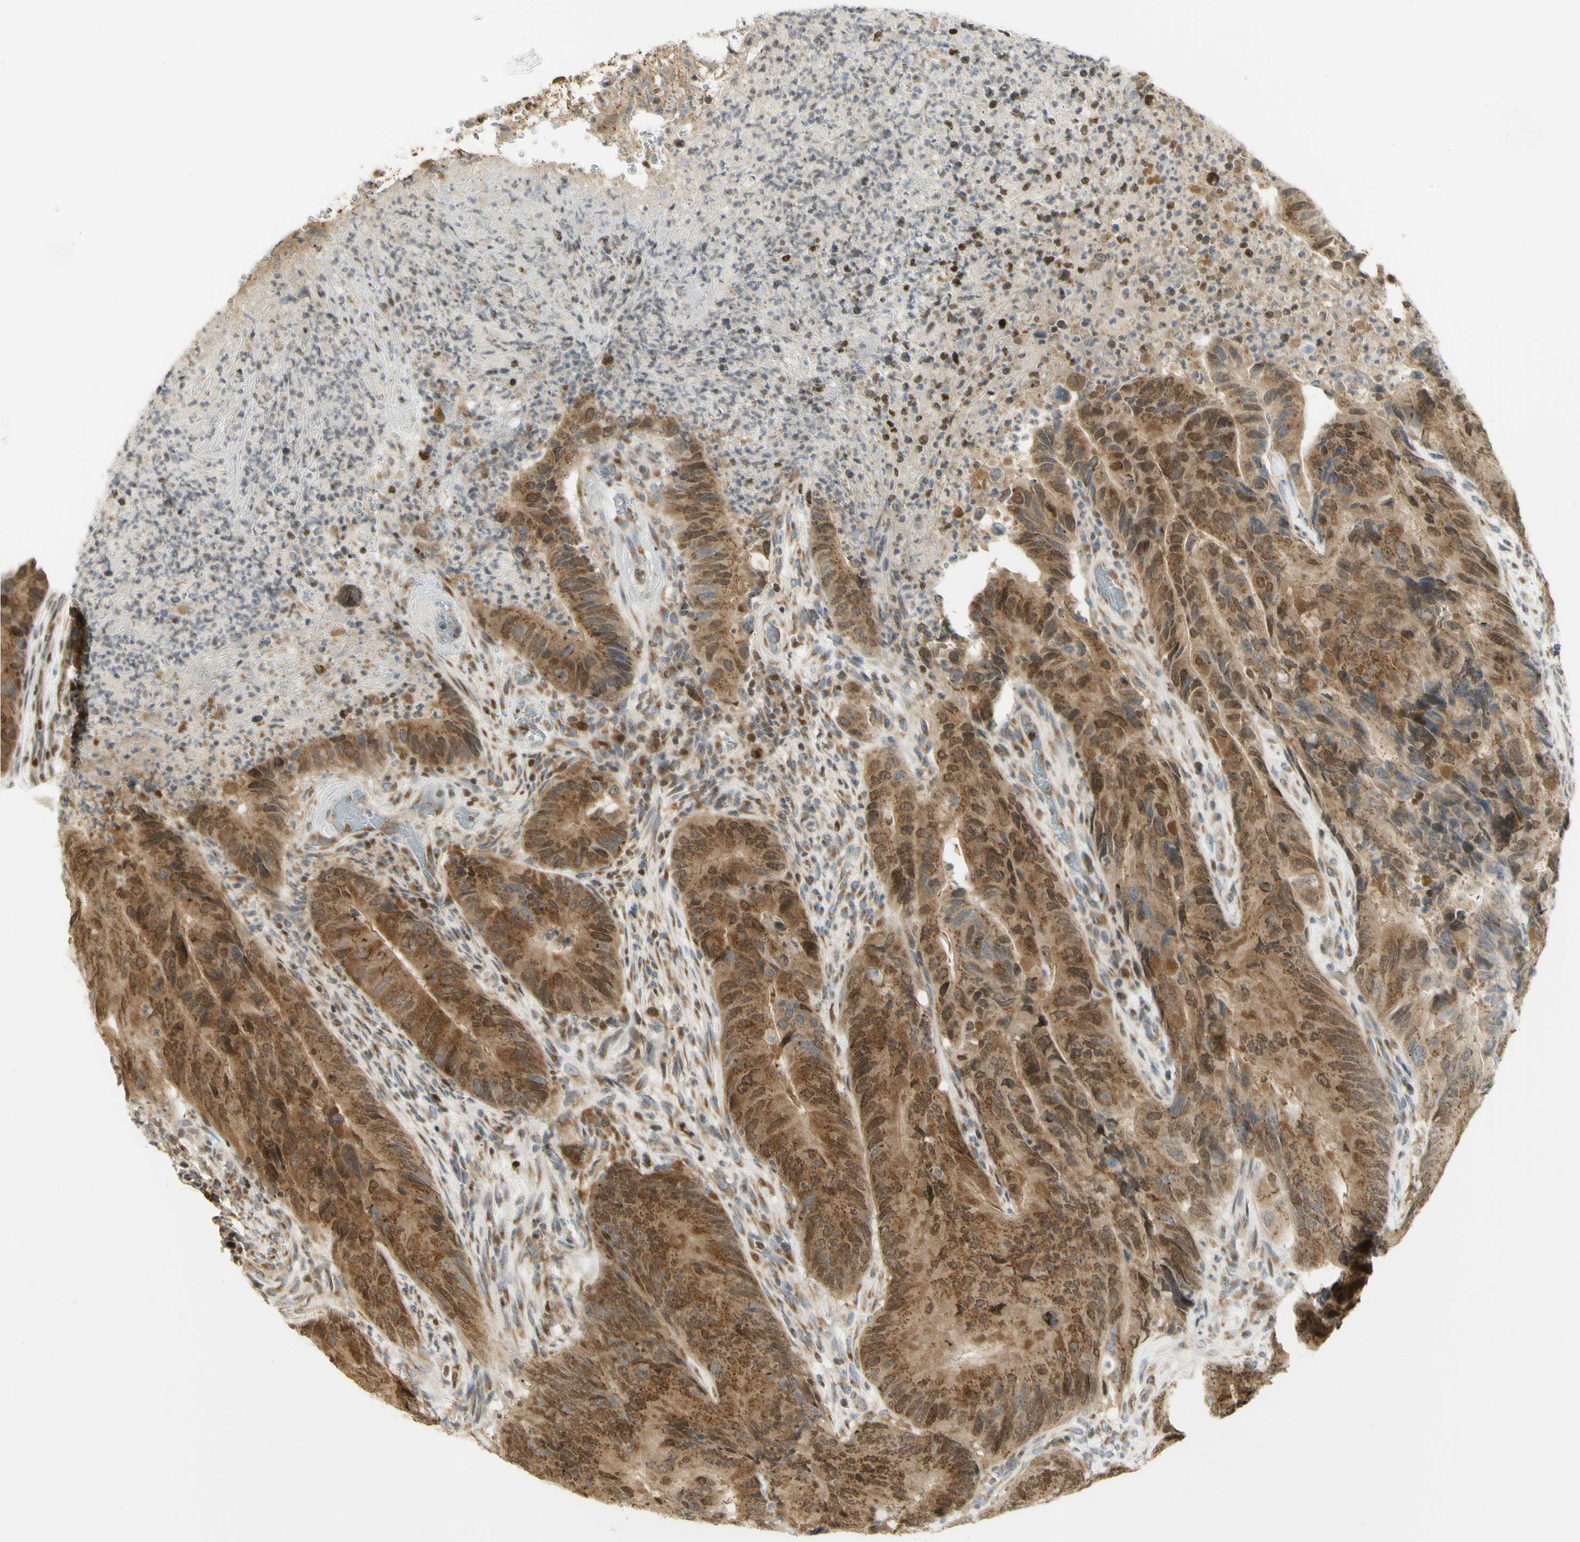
{"staining": {"intensity": "moderate", "quantity": ">75%", "location": "cytoplasmic/membranous,nuclear"}, "tissue": "colorectal cancer", "cell_type": "Tumor cells", "image_type": "cancer", "snomed": [{"axis": "morphology", "description": "Normal tissue, NOS"}, {"axis": "morphology", "description": "Adenocarcinoma, NOS"}, {"axis": "topography", "description": "Colon"}], "caption": "High-power microscopy captured an immunohistochemistry (IHC) micrograph of colorectal cancer (adenocarcinoma), revealing moderate cytoplasmic/membranous and nuclear positivity in about >75% of tumor cells.", "gene": "KIF11", "patient": {"sex": "male", "age": 56}}